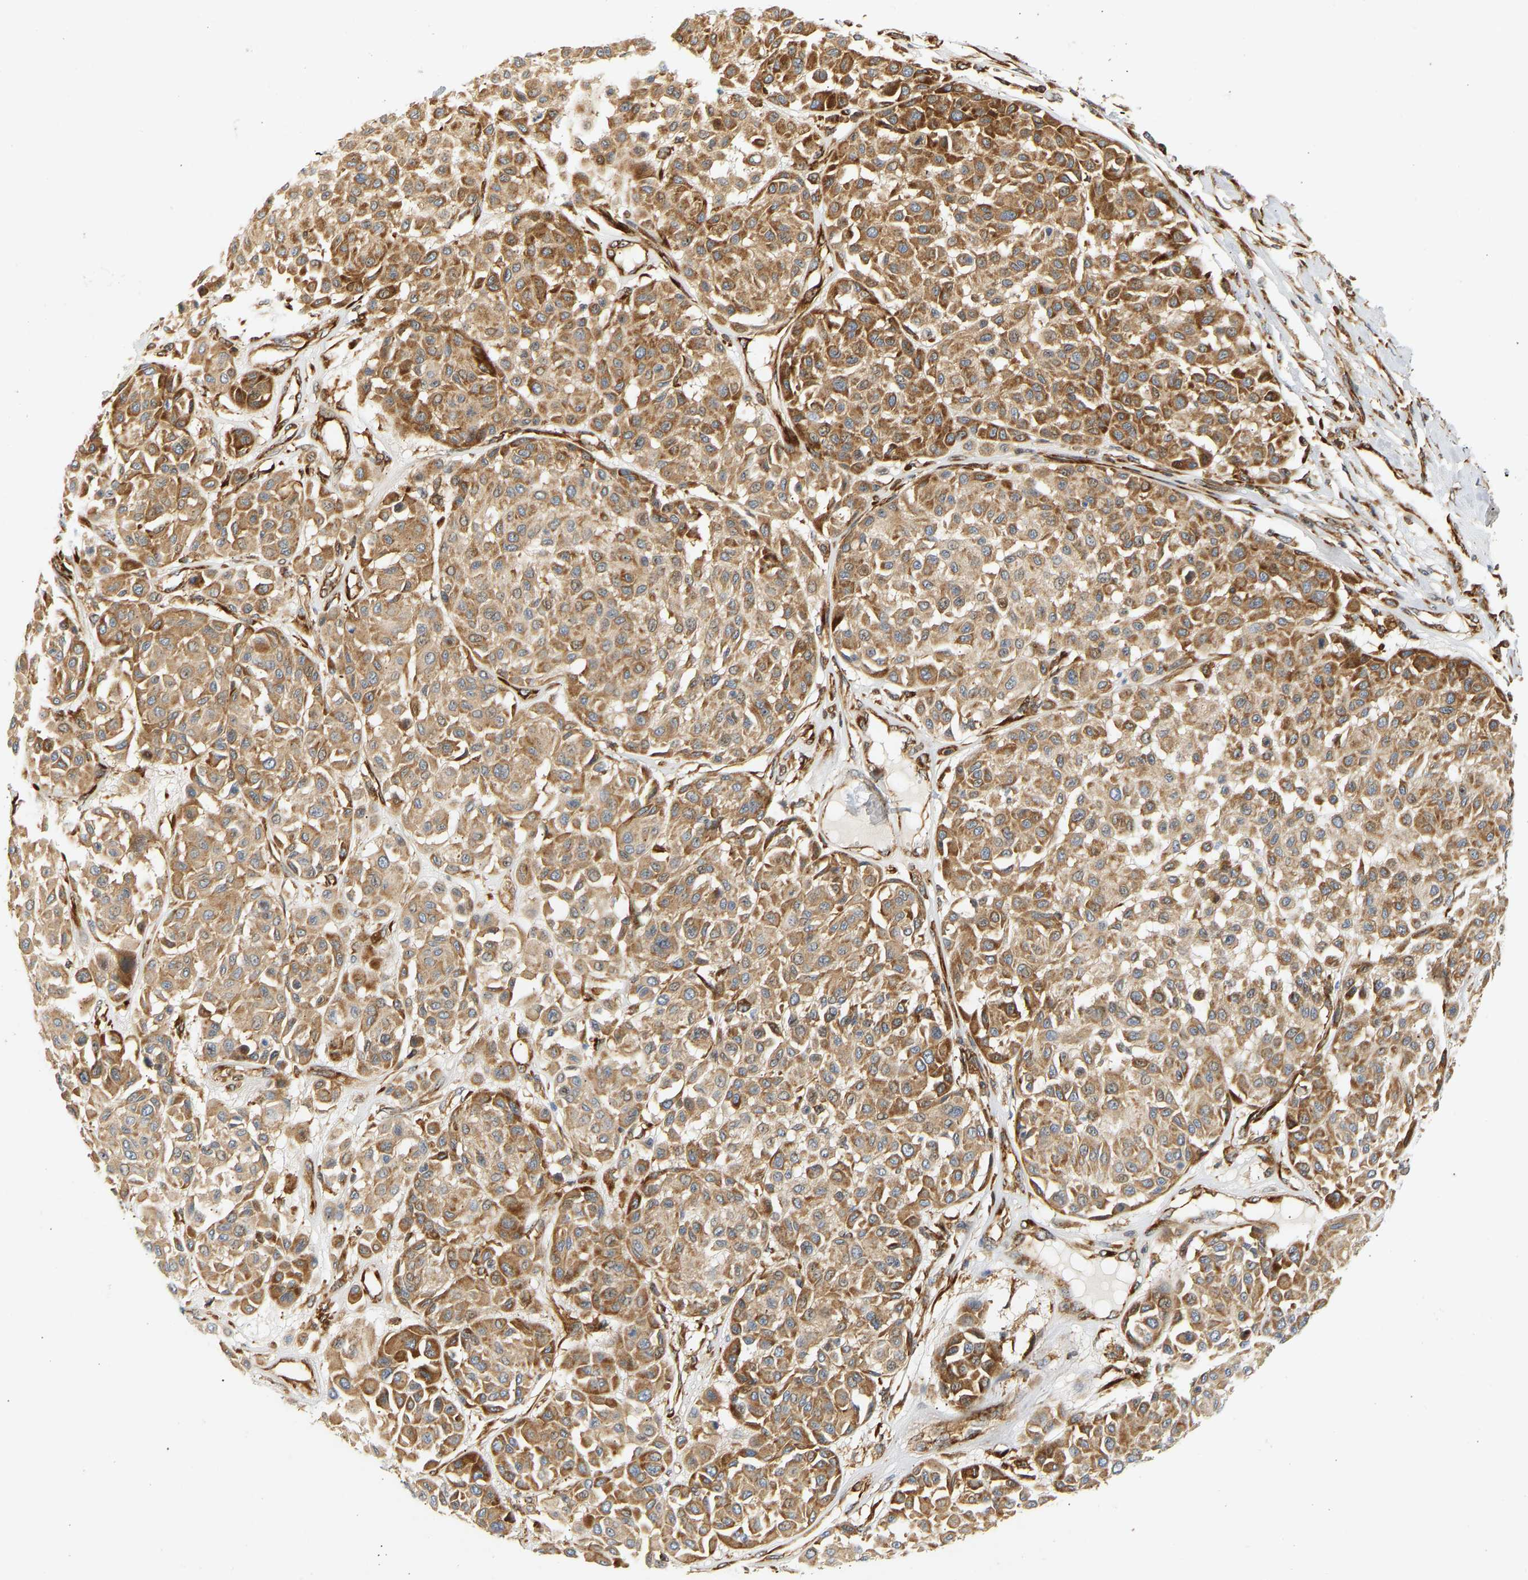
{"staining": {"intensity": "moderate", "quantity": ">75%", "location": "cytoplasmic/membranous"}, "tissue": "melanoma", "cell_type": "Tumor cells", "image_type": "cancer", "snomed": [{"axis": "morphology", "description": "Malignant melanoma, Metastatic site"}, {"axis": "topography", "description": "Soft tissue"}], "caption": "This is an image of immunohistochemistry (IHC) staining of malignant melanoma (metastatic site), which shows moderate positivity in the cytoplasmic/membranous of tumor cells.", "gene": "RPS14", "patient": {"sex": "male", "age": 41}}